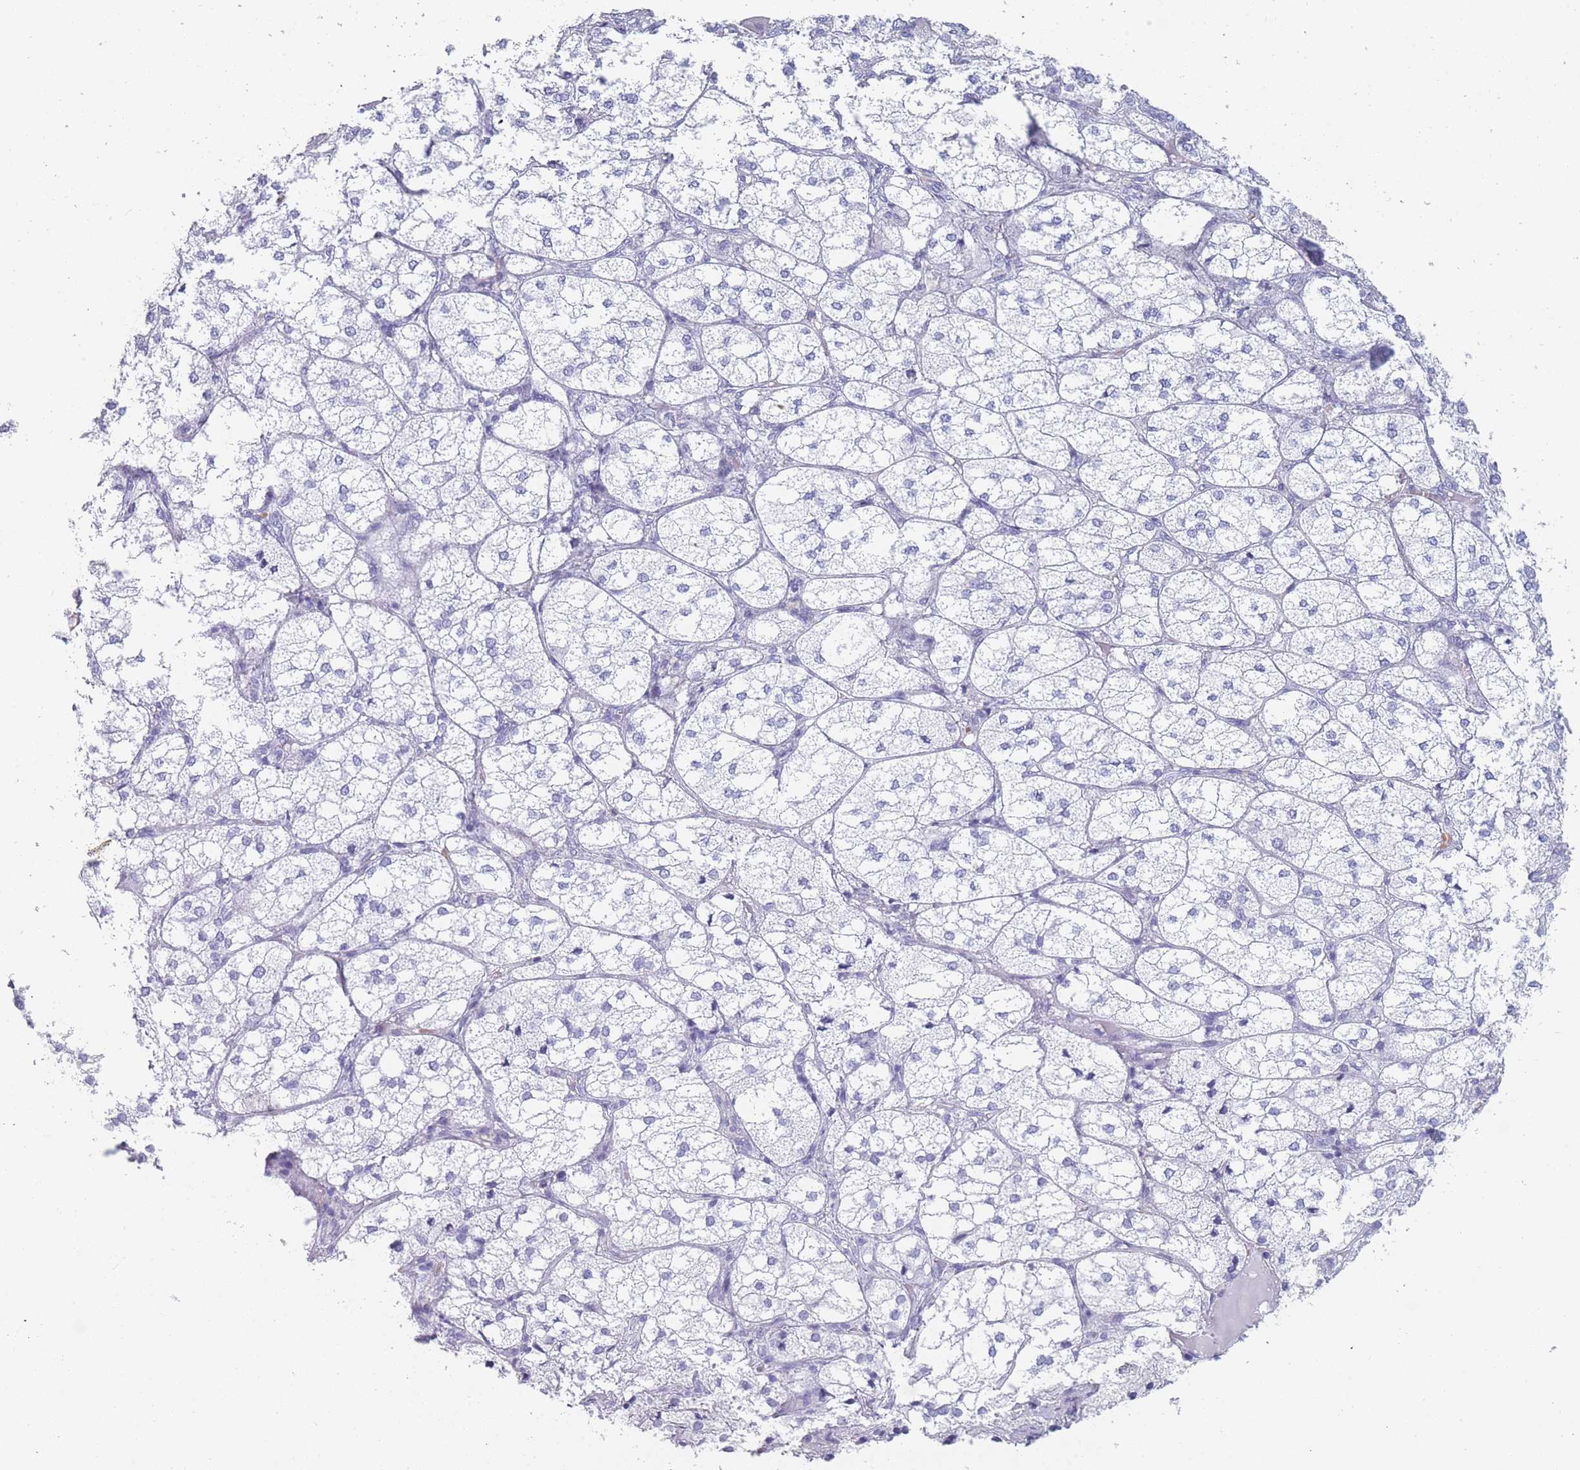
{"staining": {"intensity": "negative", "quantity": "none", "location": "none"}, "tissue": "adrenal gland", "cell_type": "Glandular cells", "image_type": "normal", "snomed": [{"axis": "morphology", "description": "Normal tissue, NOS"}, {"axis": "topography", "description": "Adrenal gland"}], "caption": "High power microscopy image of an IHC histopathology image of normal adrenal gland, revealing no significant staining in glandular cells.", "gene": "OR5D16", "patient": {"sex": "female", "age": 61}}